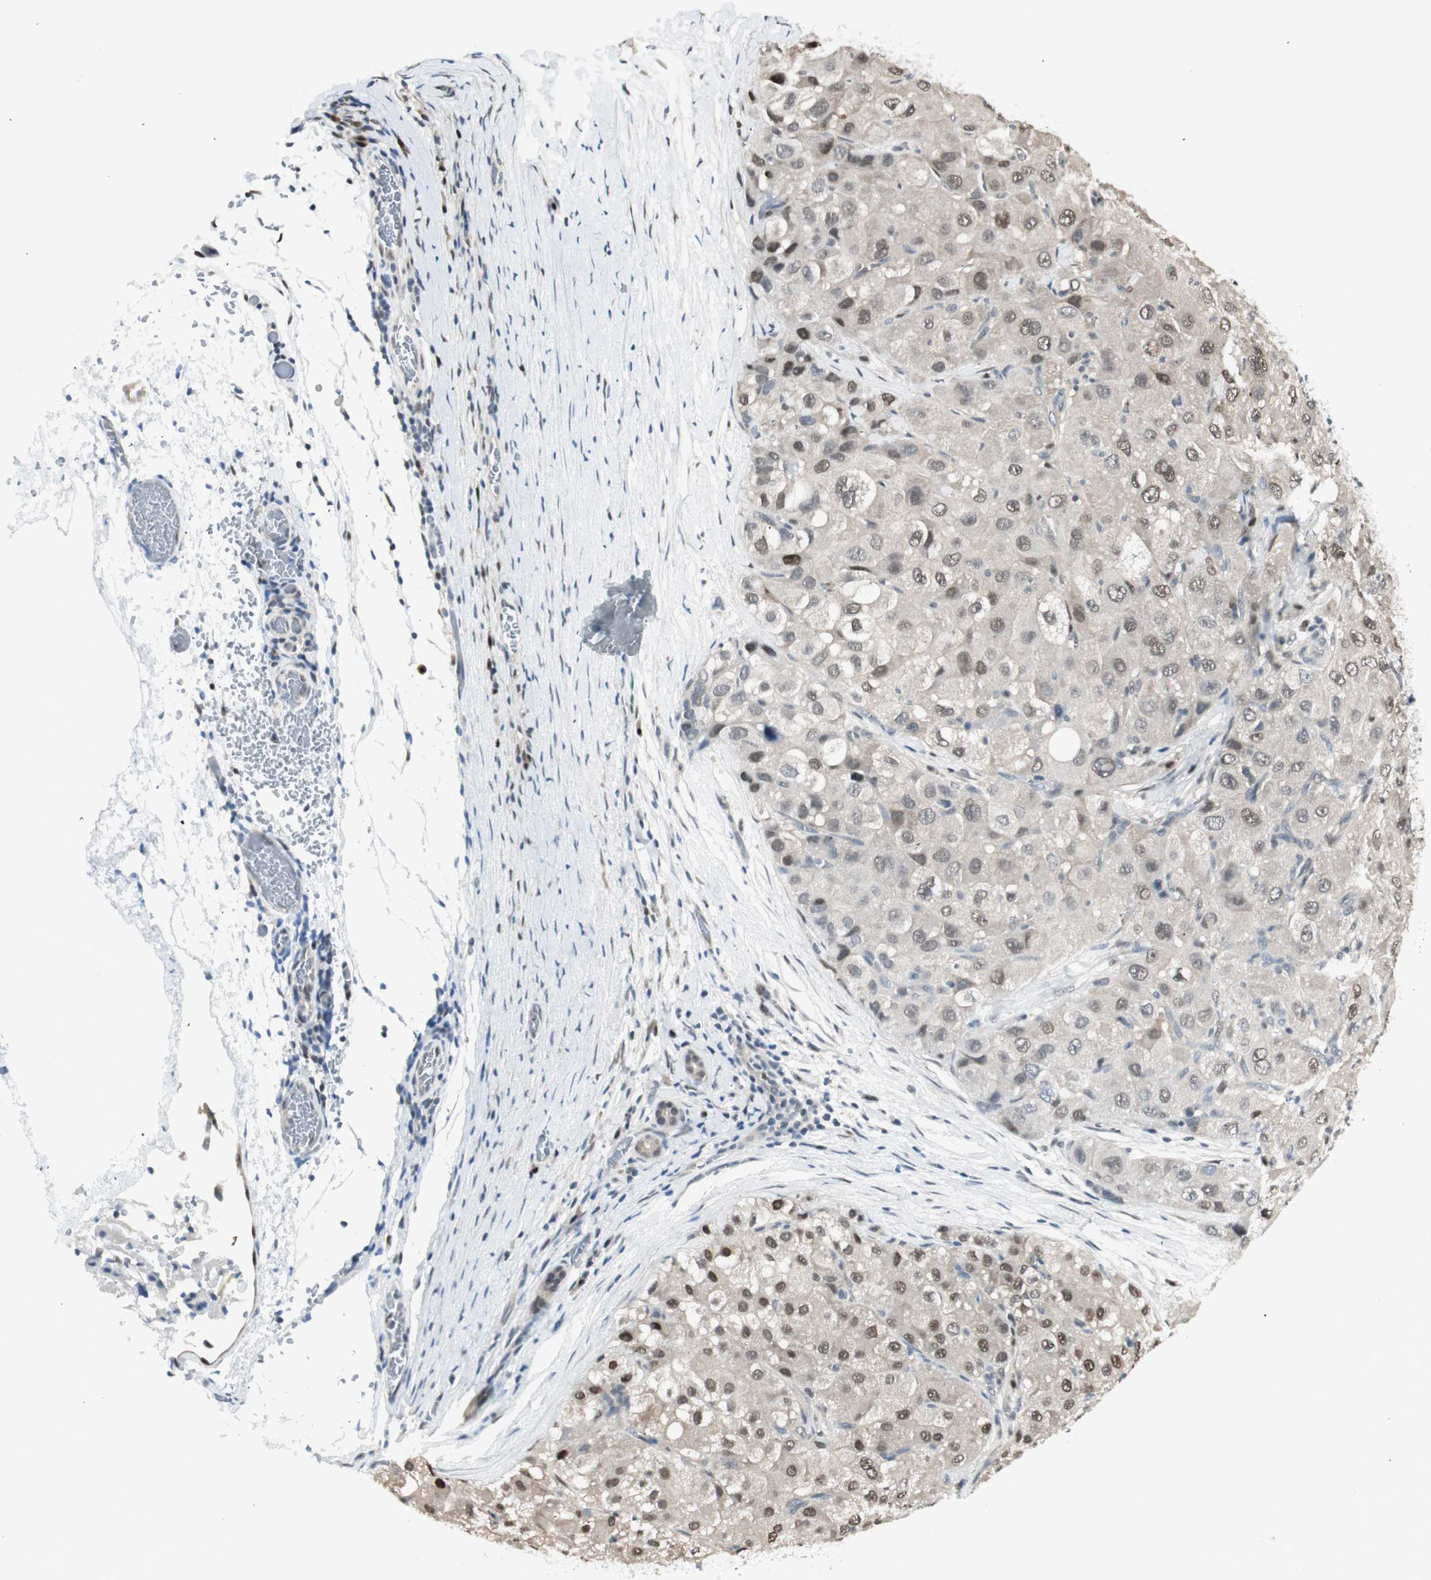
{"staining": {"intensity": "moderate", "quantity": "25%-75%", "location": "nuclear"}, "tissue": "liver cancer", "cell_type": "Tumor cells", "image_type": "cancer", "snomed": [{"axis": "morphology", "description": "Carcinoma, Hepatocellular, NOS"}, {"axis": "topography", "description": "Liver"}], "caption": "Immunohistochemical staining of liver cancer (hepatocellular carcinoma) demonstrates medium levels of moderate nuclear protein expression in about 25%-75% of tumor cells.", "gene": "LONP2", "patient": {"sex": "male", "age": 80}}